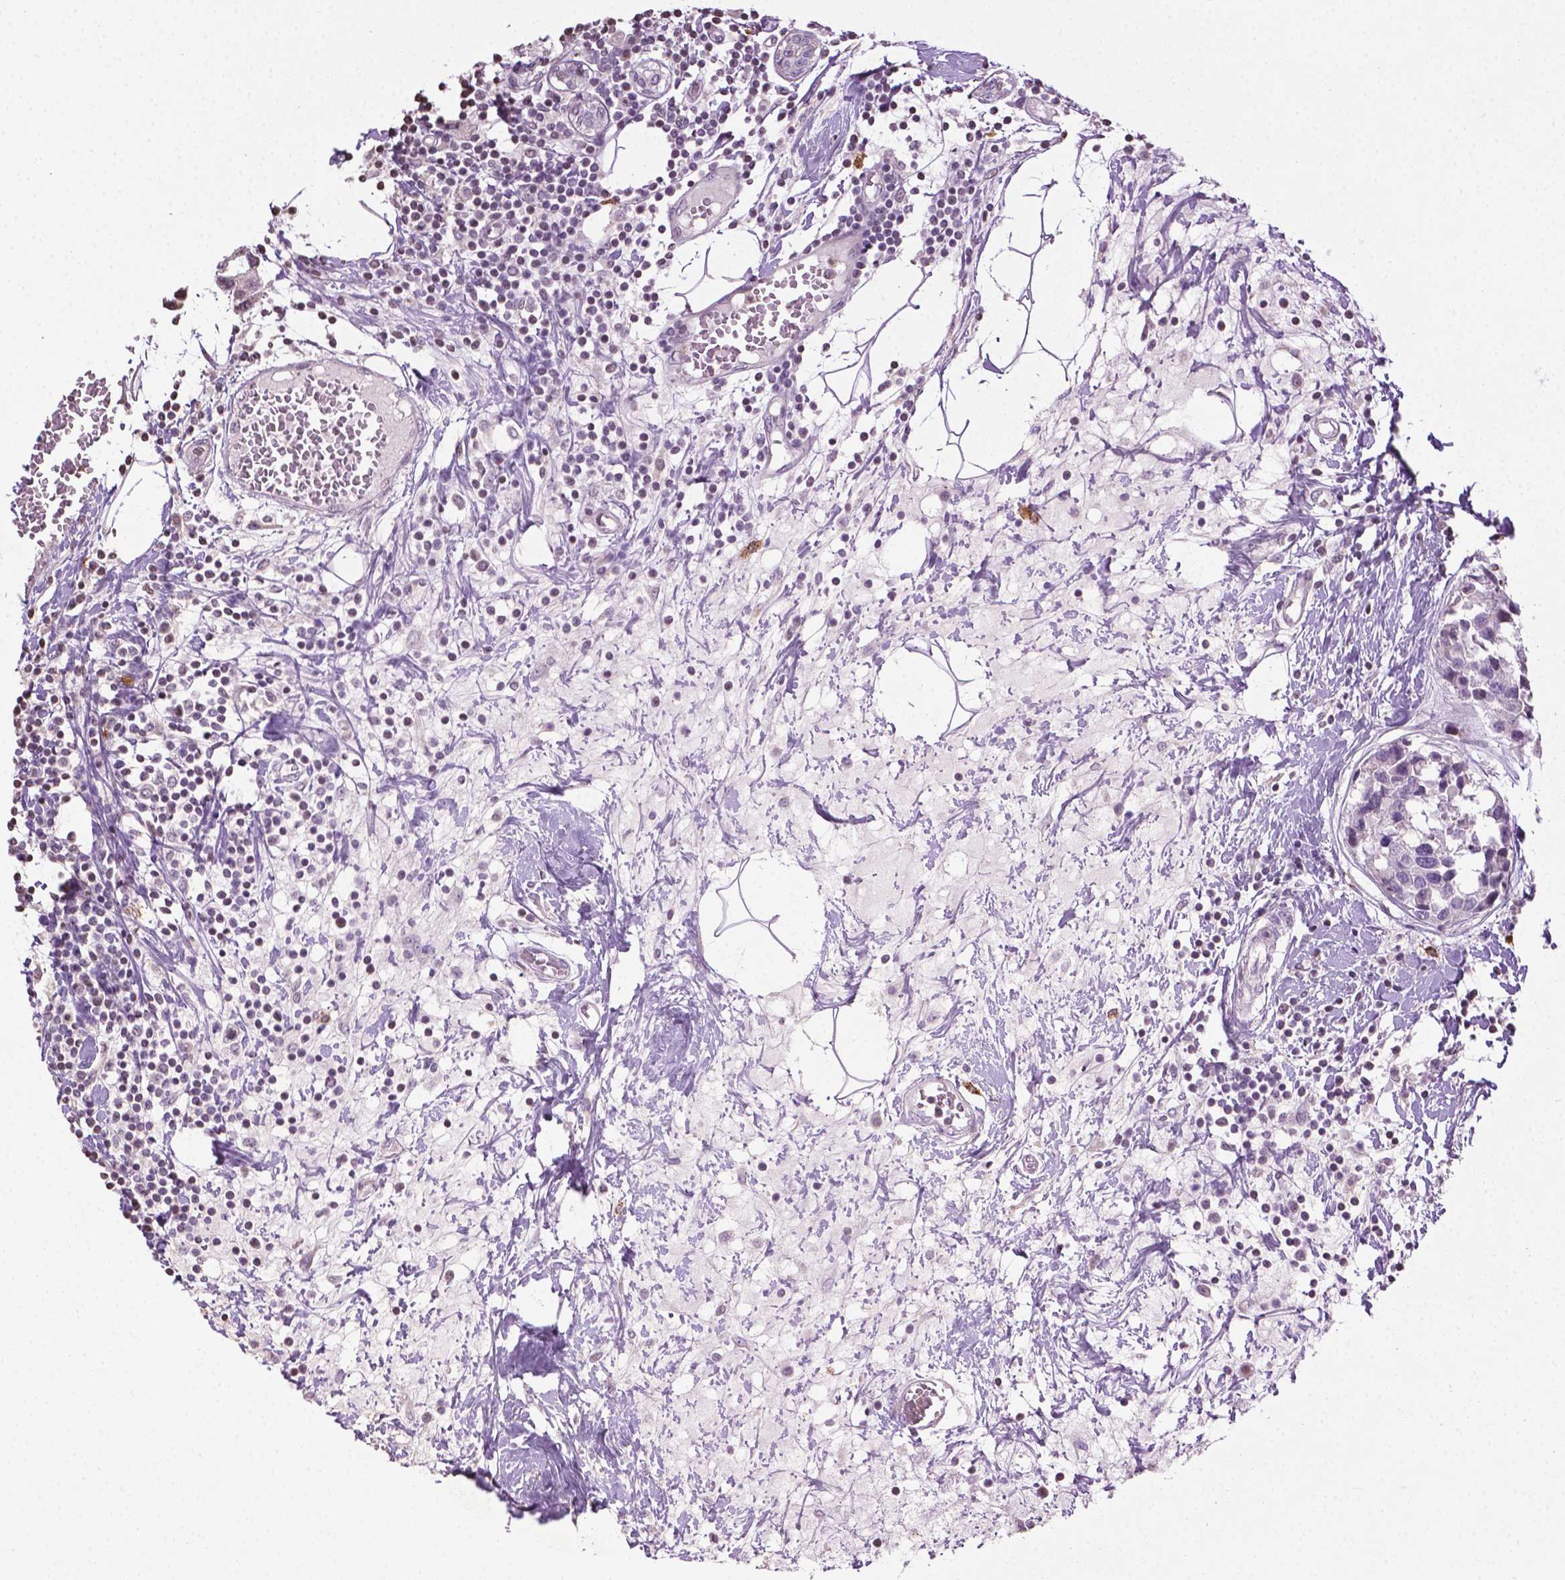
{"staining": {"intensity": "negative", "quantity": "none", "location": "none"}, "tissue": "breast cancer", "cell_type": "Tumor cells", "image_type": "cancer", "snomed": [{"axis": "morphology", "description": "Lobular carcinoma"}, {"axis": "topography", "description": "Breast"}], "caption": "DAB (3,3'-diaminobenzidine) immunohistochemical staining of breast lobular carcinoma reveals no significant positivity in tumor cells.", "gene": "NTNG2", "patient": {"sex": "female", "age": 59}}